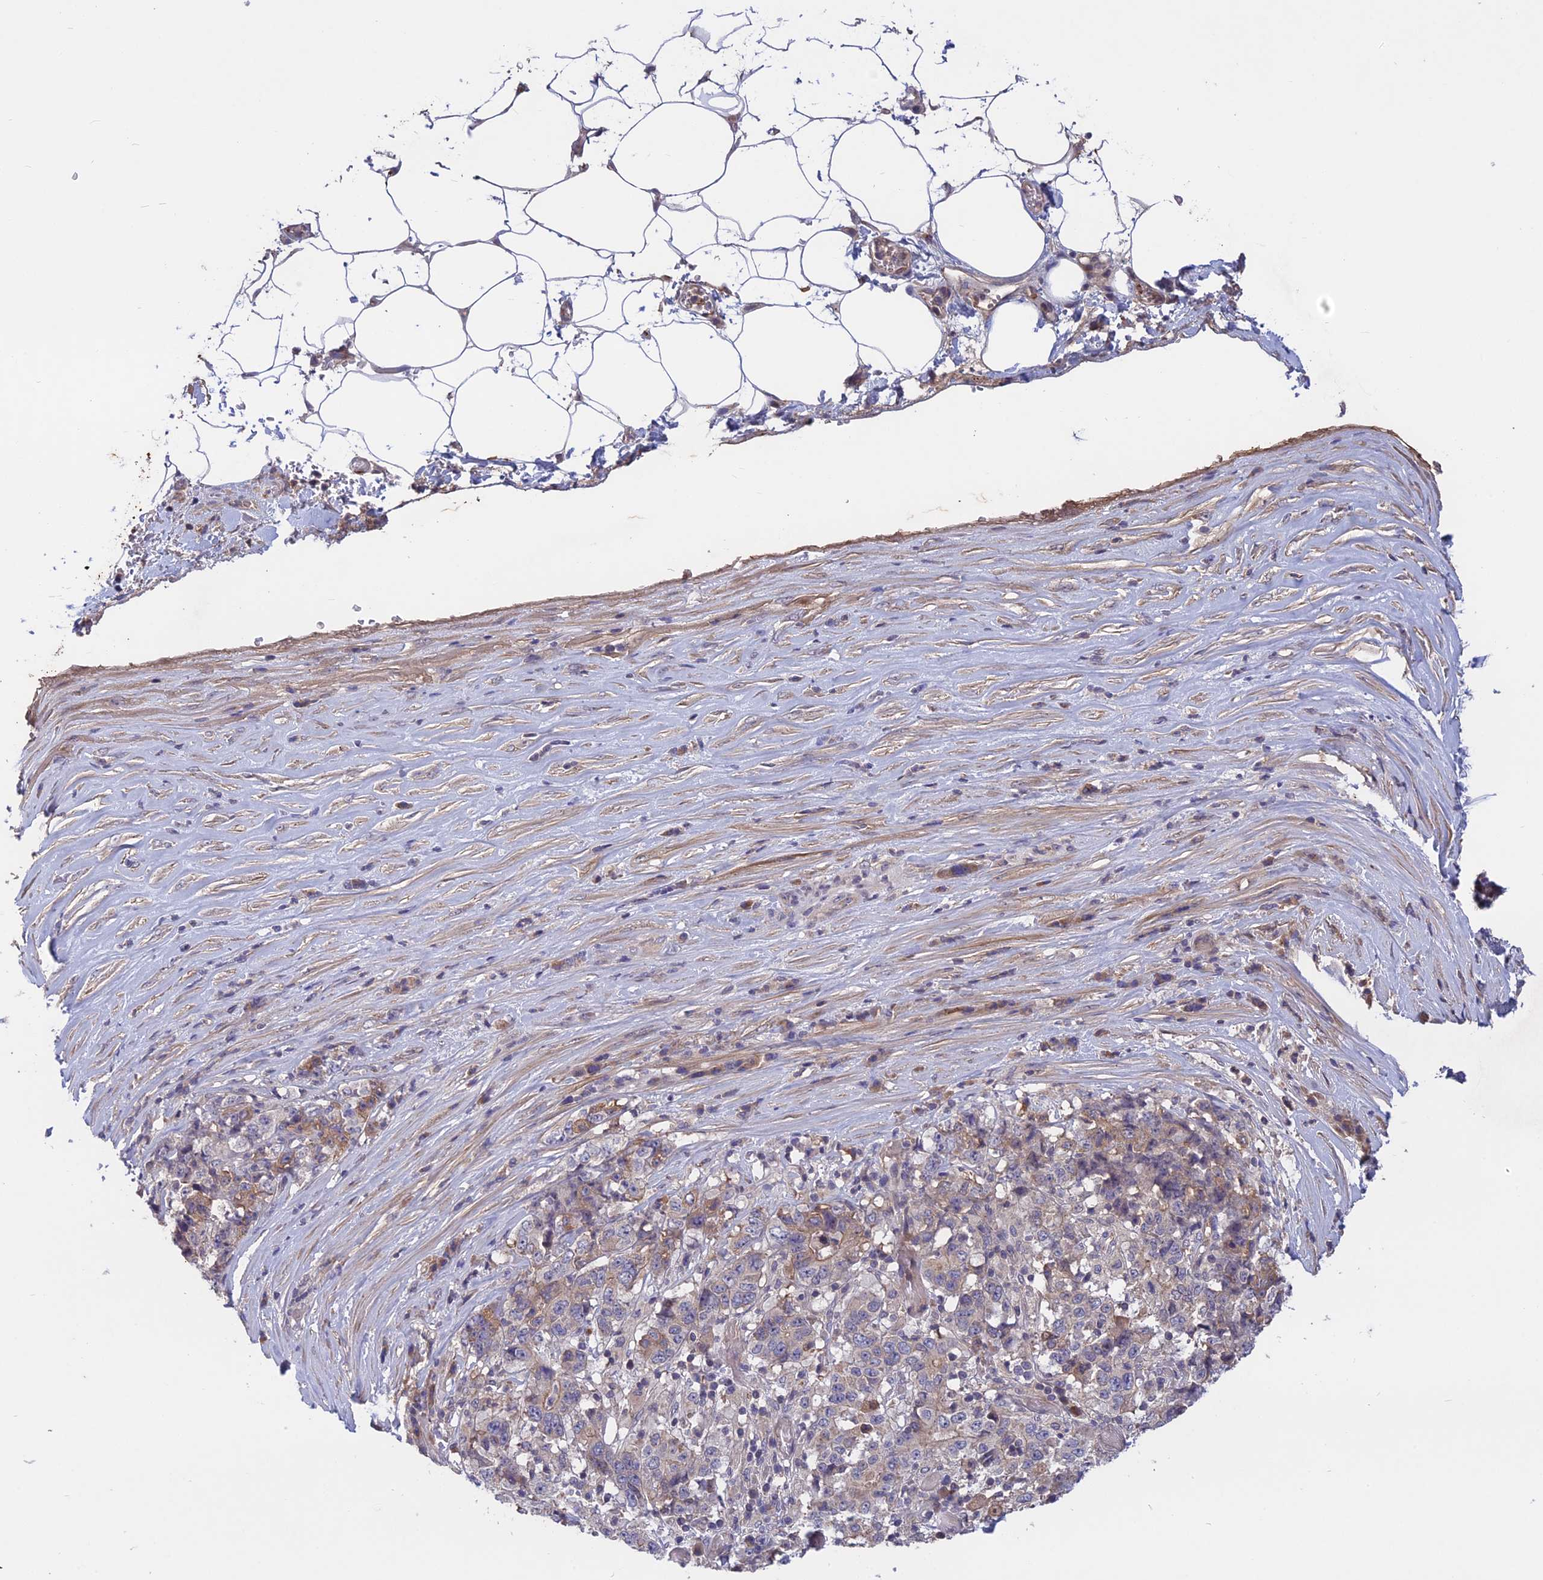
{"staining": {"intensity": "weak", "quantity": "<25%", "location": "cytoplasmic/membranous"}, "tissue": "stomach cancer", "cell_type": "Tumor cells", "image_type": "cancer", "snomed": [{"axis": "morphology", "description": "Adenocarcinoma, NOS"}, {"axis": "topography", "description": "Stomach"}], "caption": "There is no significant positivity in tumor cells of stomach cancer (adenocarcinoma). (Immunohistochemistry, brightfield microscopy, high magnification).", "gene": "ADO", "patient": {"sex": "male", "age": 59}}